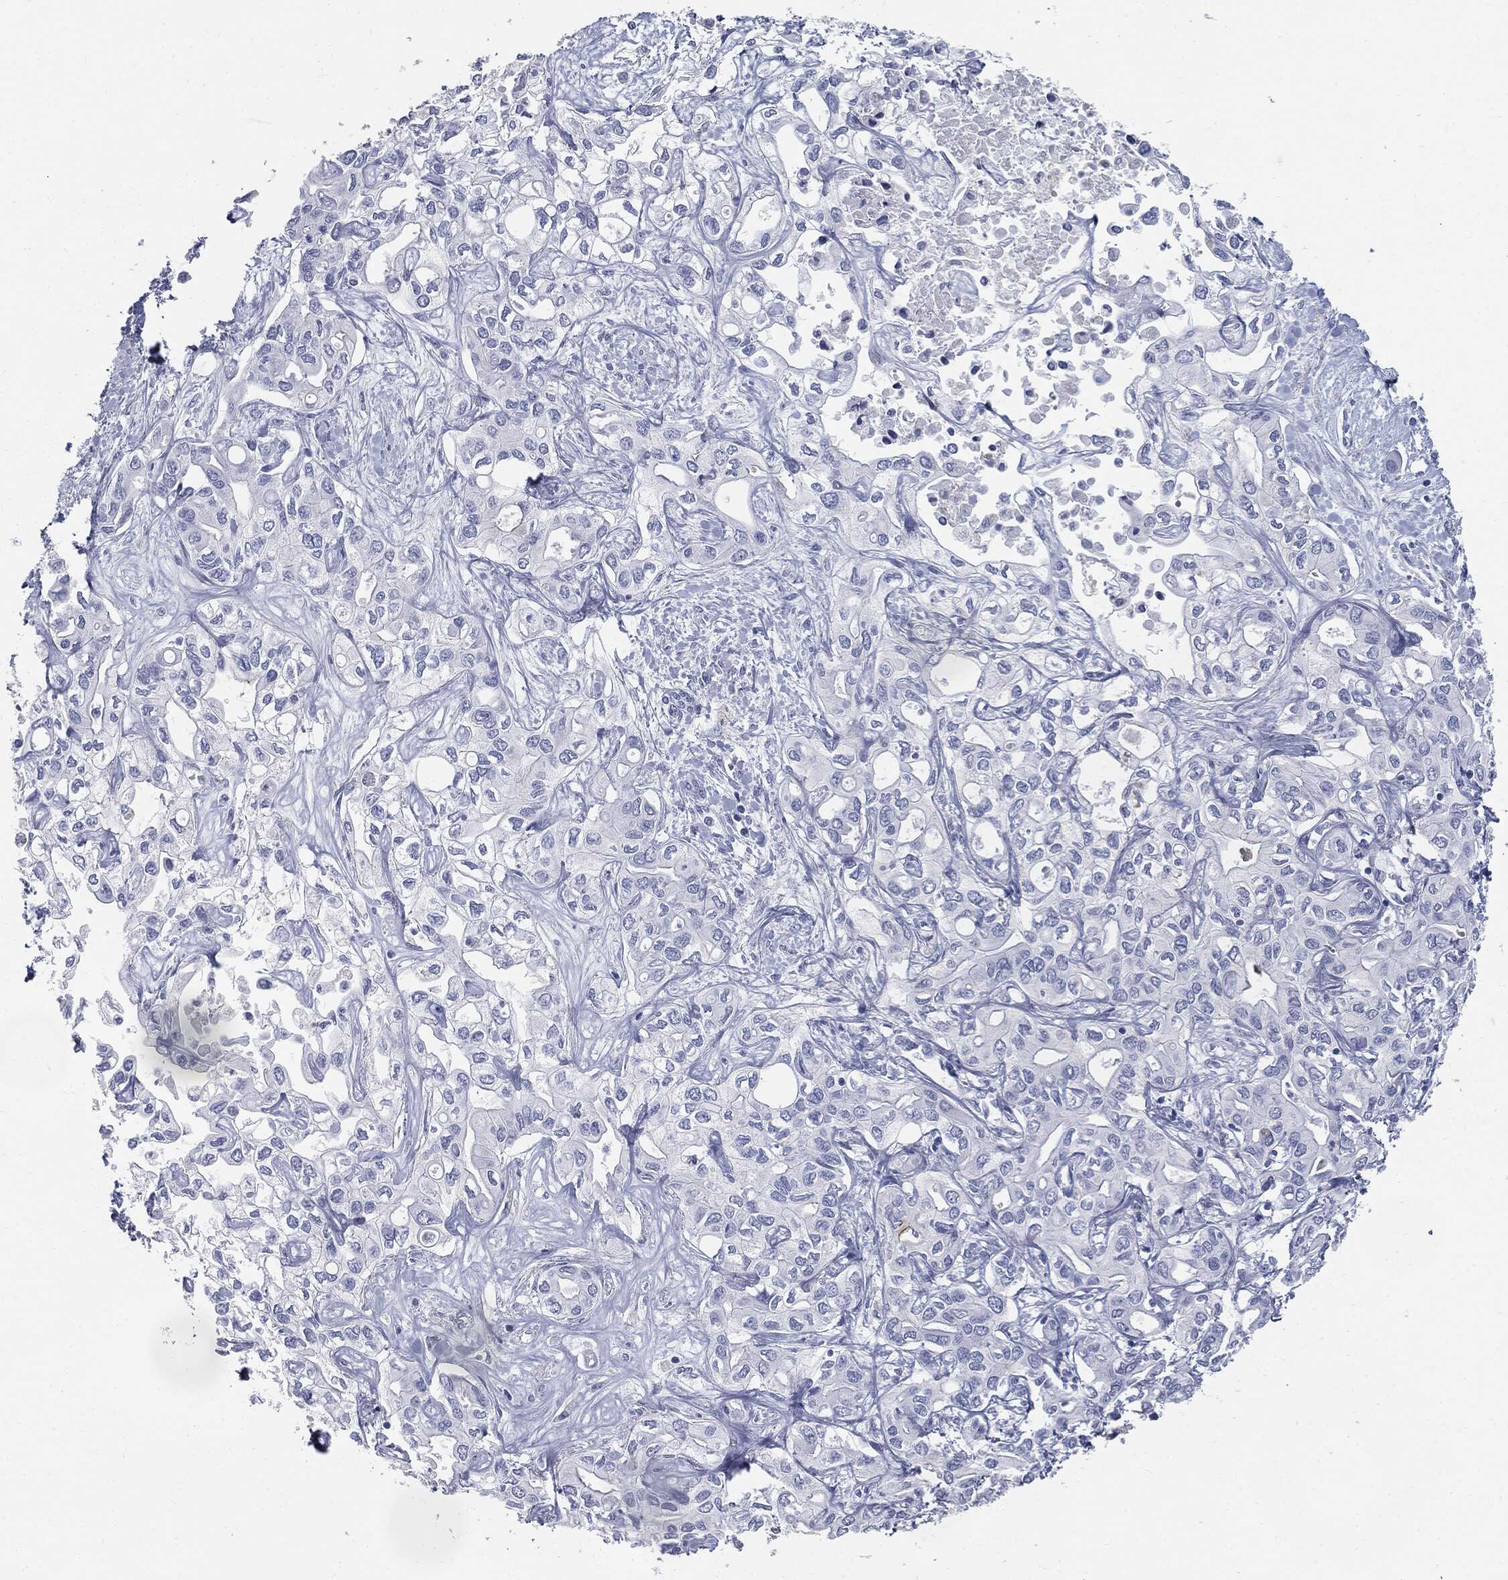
{"staining": {"intensity": "negative", "quantity": "none", "location": "none"}, "tissue": "liver cancer", "cell_type": "Tumor cells", "image_type": "cancer", "snomed": [{"axis": "morphology", "description": "Cholangiocarcinoma"}, {"axis": "topography", "description": "Liver"}], "caption": "Immunohistochemistry (IHC) image of neoplastic tissue: human liver cancer stained with DAB (3,3'-diaminobenzidine) demonstrates no significant protein expression in tumor cells.", "gene": "CUZD1", "patient": {"sex": "female", "age": 64}}